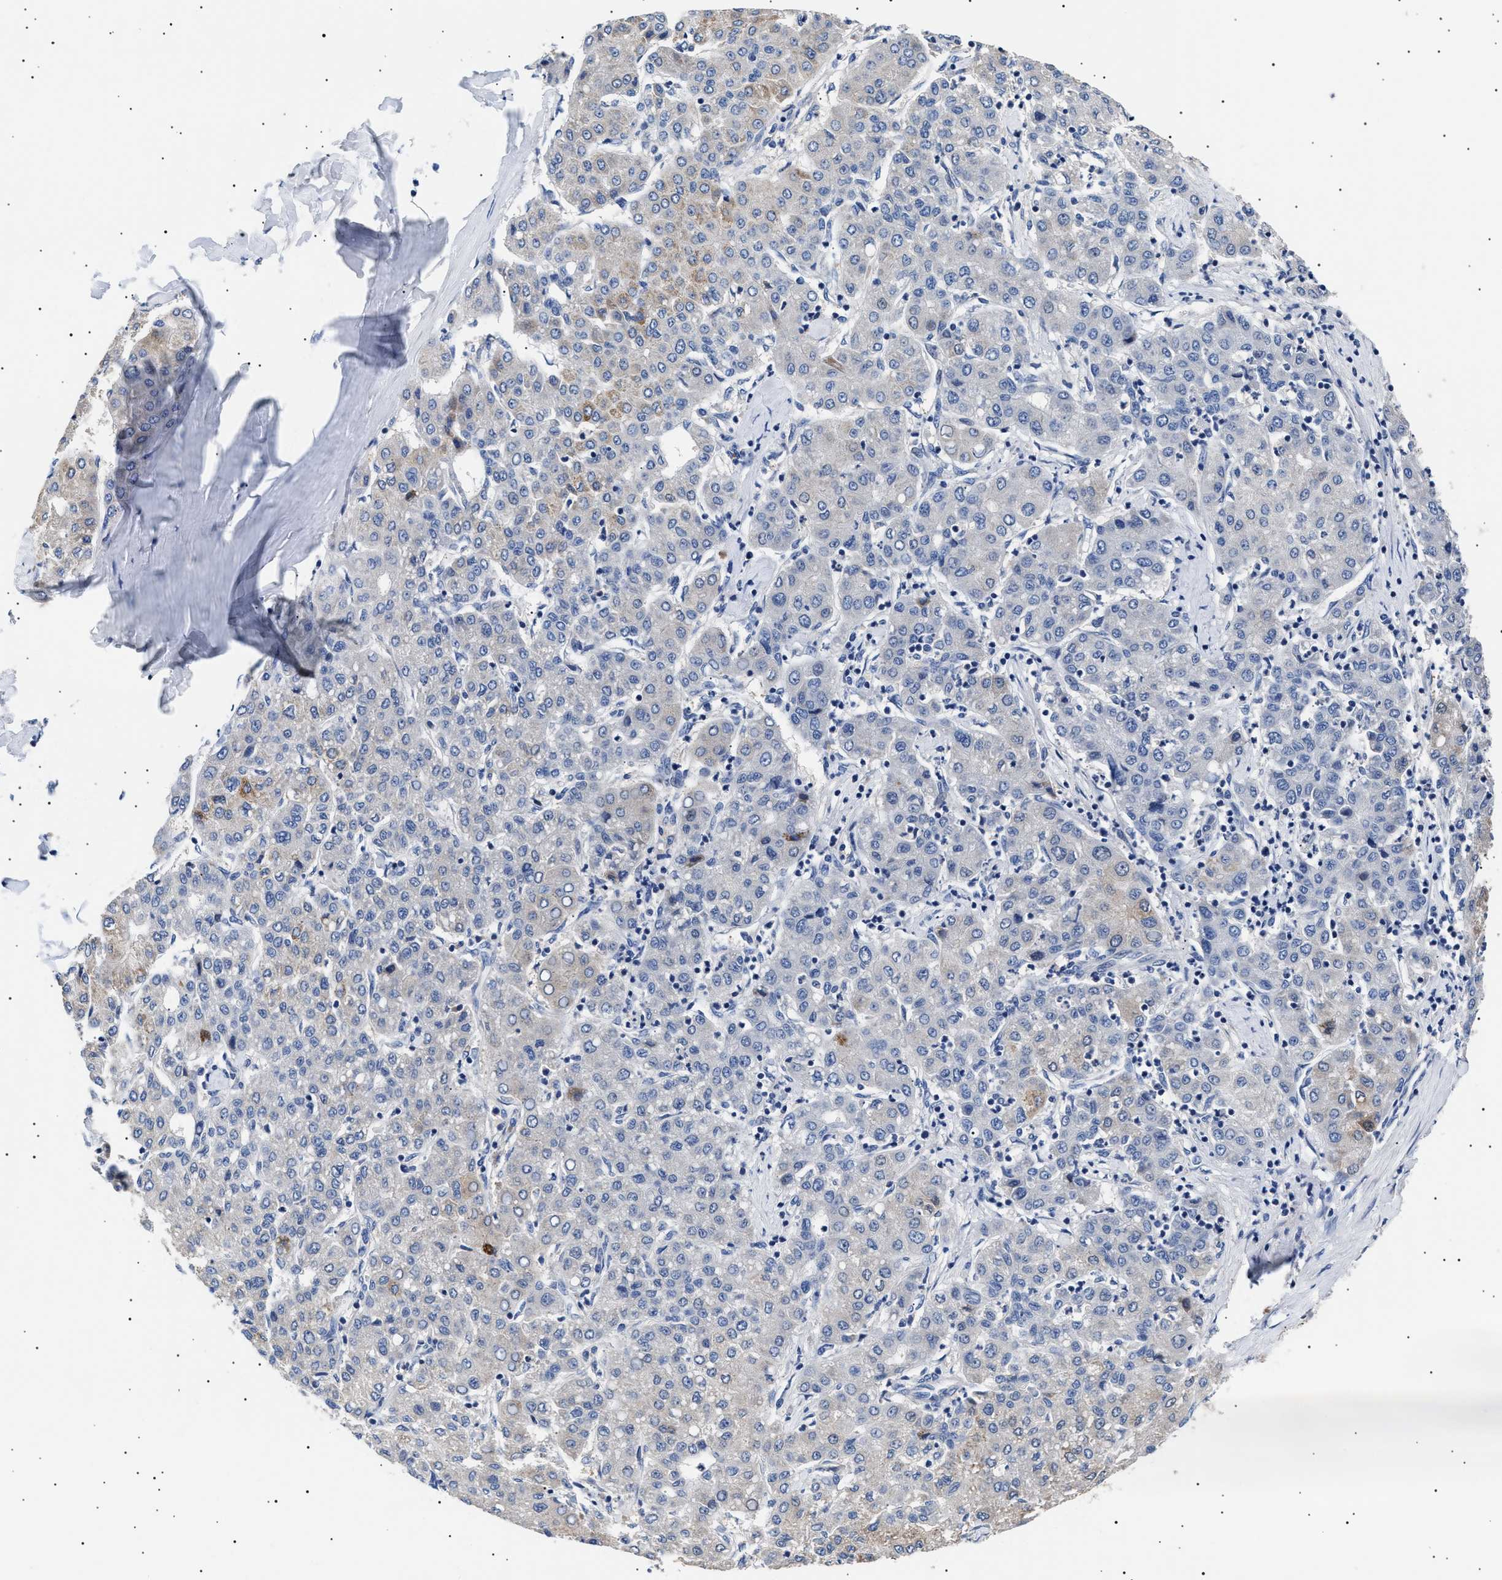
{"staining": {"intensity": "negative", "quantity": "none", "location": "none"}, "tissue": "liver cancer", "cell_type": "Tumor cells", "image_type": "cancer", "snomed": [{"axis": "morphology", "description": "Carcinoma, Hepatocellular, NOS"}, {"axis": "topography", "description": "Liver"}], "caption": "Protein analysis of liver cancer reveals no significant expression in tumor cells.", "gene": "HEMGN", "patient": {"sex": "male", "age": 65}}